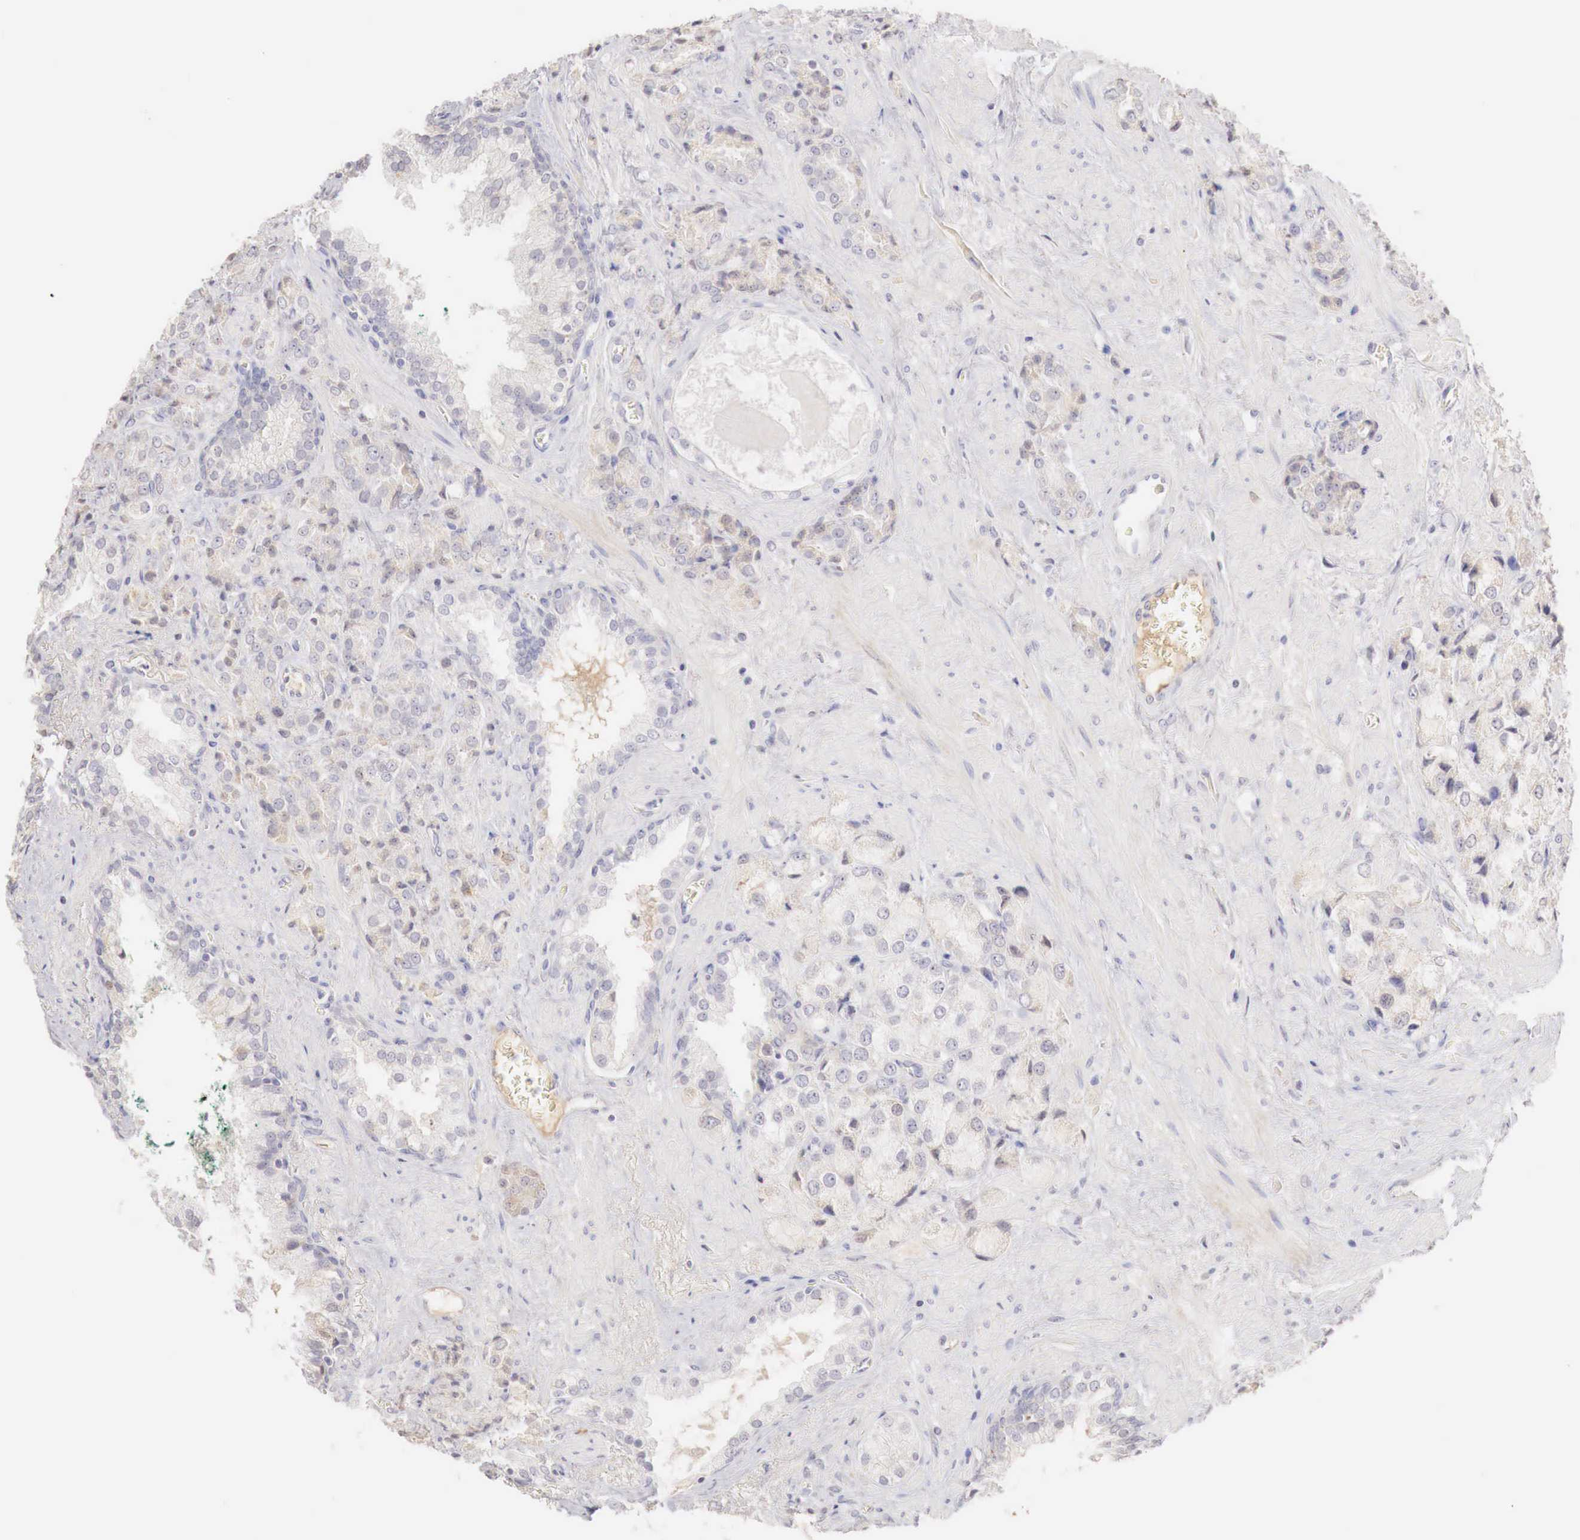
{"staining": {"intensity": "negative", "quantity": "none", "location": "none"}, "tissue": "prostate cancer", "cell_type": "Tumor cells", "image_type": "cancer", "snomed": [{"axis": "morphology", "description": "Adenocarcinoma, Medium grade"}, {"axis": "topography", "description": "Prostate"}], "caption": "A high-resolution image shows IHC staining of medium-grade adenocarcinoma (prostate), which reveals no significant staining in tumor cells. (DAB immunohistochemistry with hematoxylin counter stain).", "gene": "GATA1", "patient": {"sex": "male", "age": 70}}